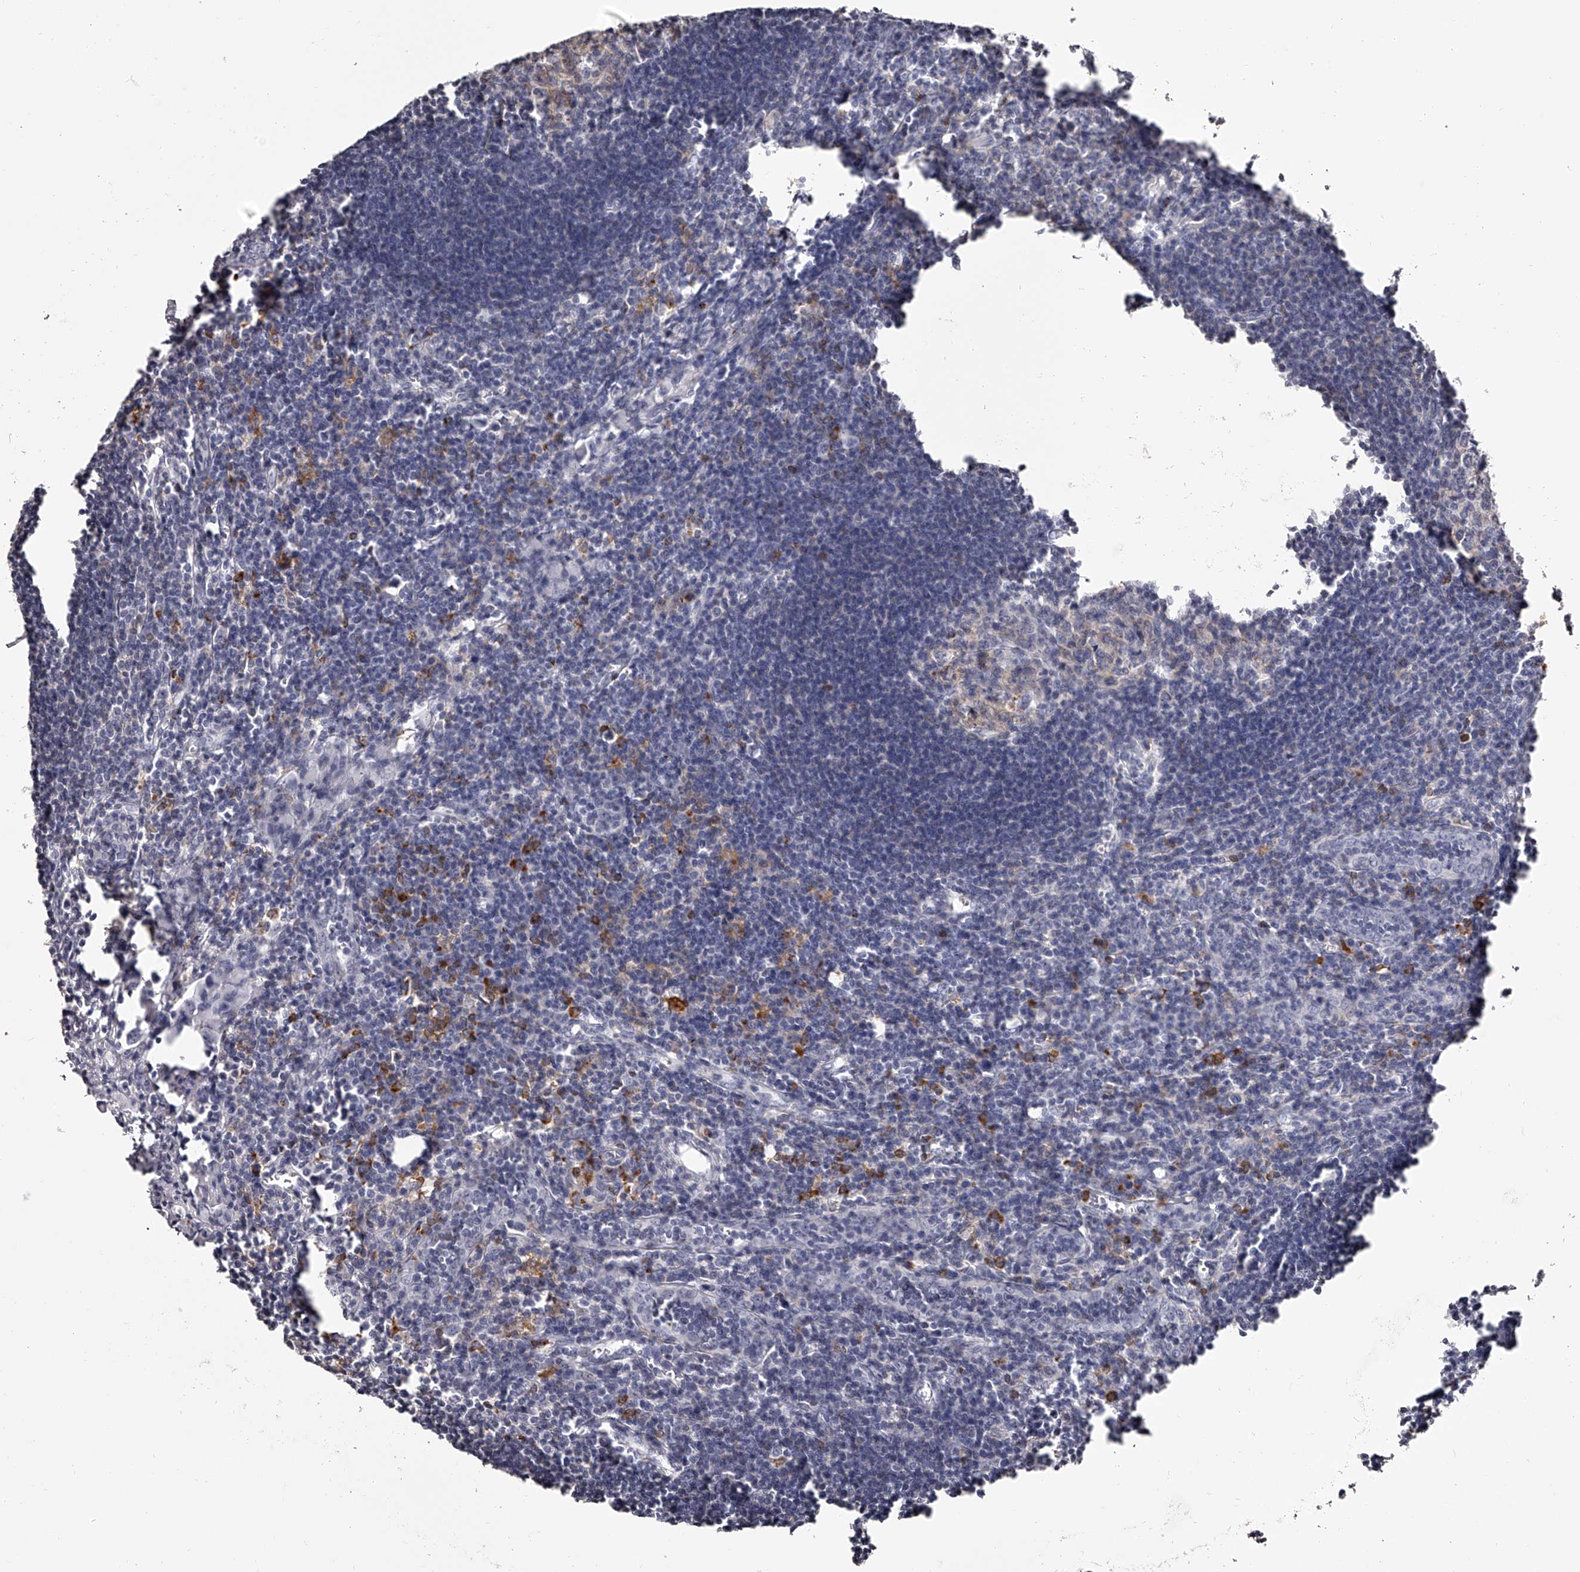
{"staining": {"intensity": "negative", "quantity": "none", "location": "none"}, "tissue": "lymph node", "cell_type": "Germinal center cells", "image_type": "normal", "snomed": [{"axis": "morphology", "description": "Normal tissue, NOS"}, {"axis": "morphology", "description": "Malignant melanoma, Metastatic site"}, {"axis": "topography", "description": "Lymph node"}], "caption": "Immunohistochemistry (IHC) of unremarkable lymph node exhibits no positivity in germinal center cells.", "gene": "PACSIN1", "patient": {"sex": "male", "age": 41}}